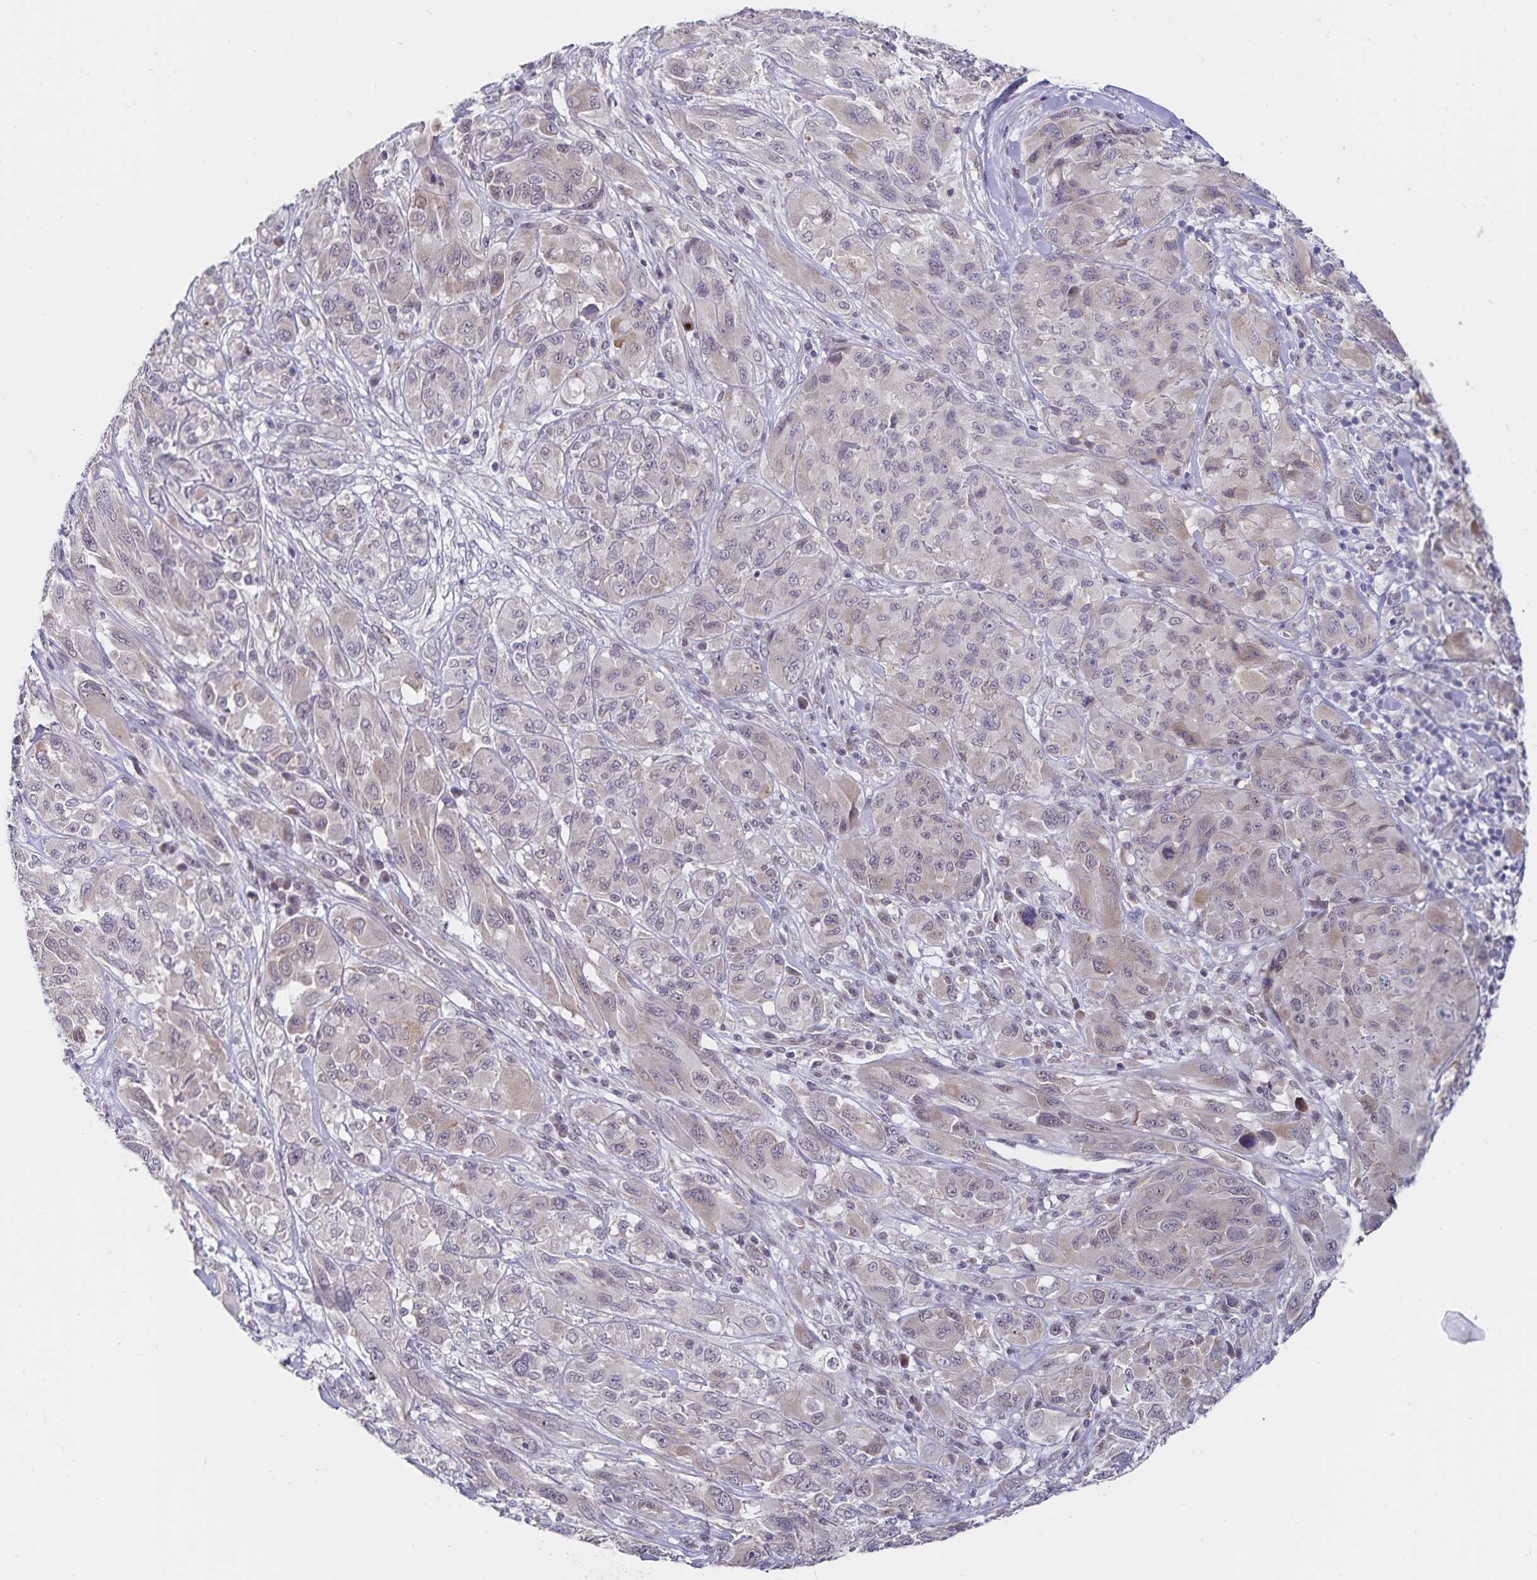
{"staining": {"intensity": "negative", "quantity": "none", "location": "none"}, "tissue": "melanoma", "cell_type": "Tumor cells", "image_type": "cancer", "snomed": [{"axis": "morphology", "description": "Malignant melanoma, NOS"}, {"axis": "topography", "description": "Skin"}], "caption": "DAB immunohistochemical staining of malignant melanoma demonstrates no significant positivity in tumor cells. Nuclei are stained in blue.", "gene": "ATP2A2", "patient": {"sex": "female", "age": 91}}